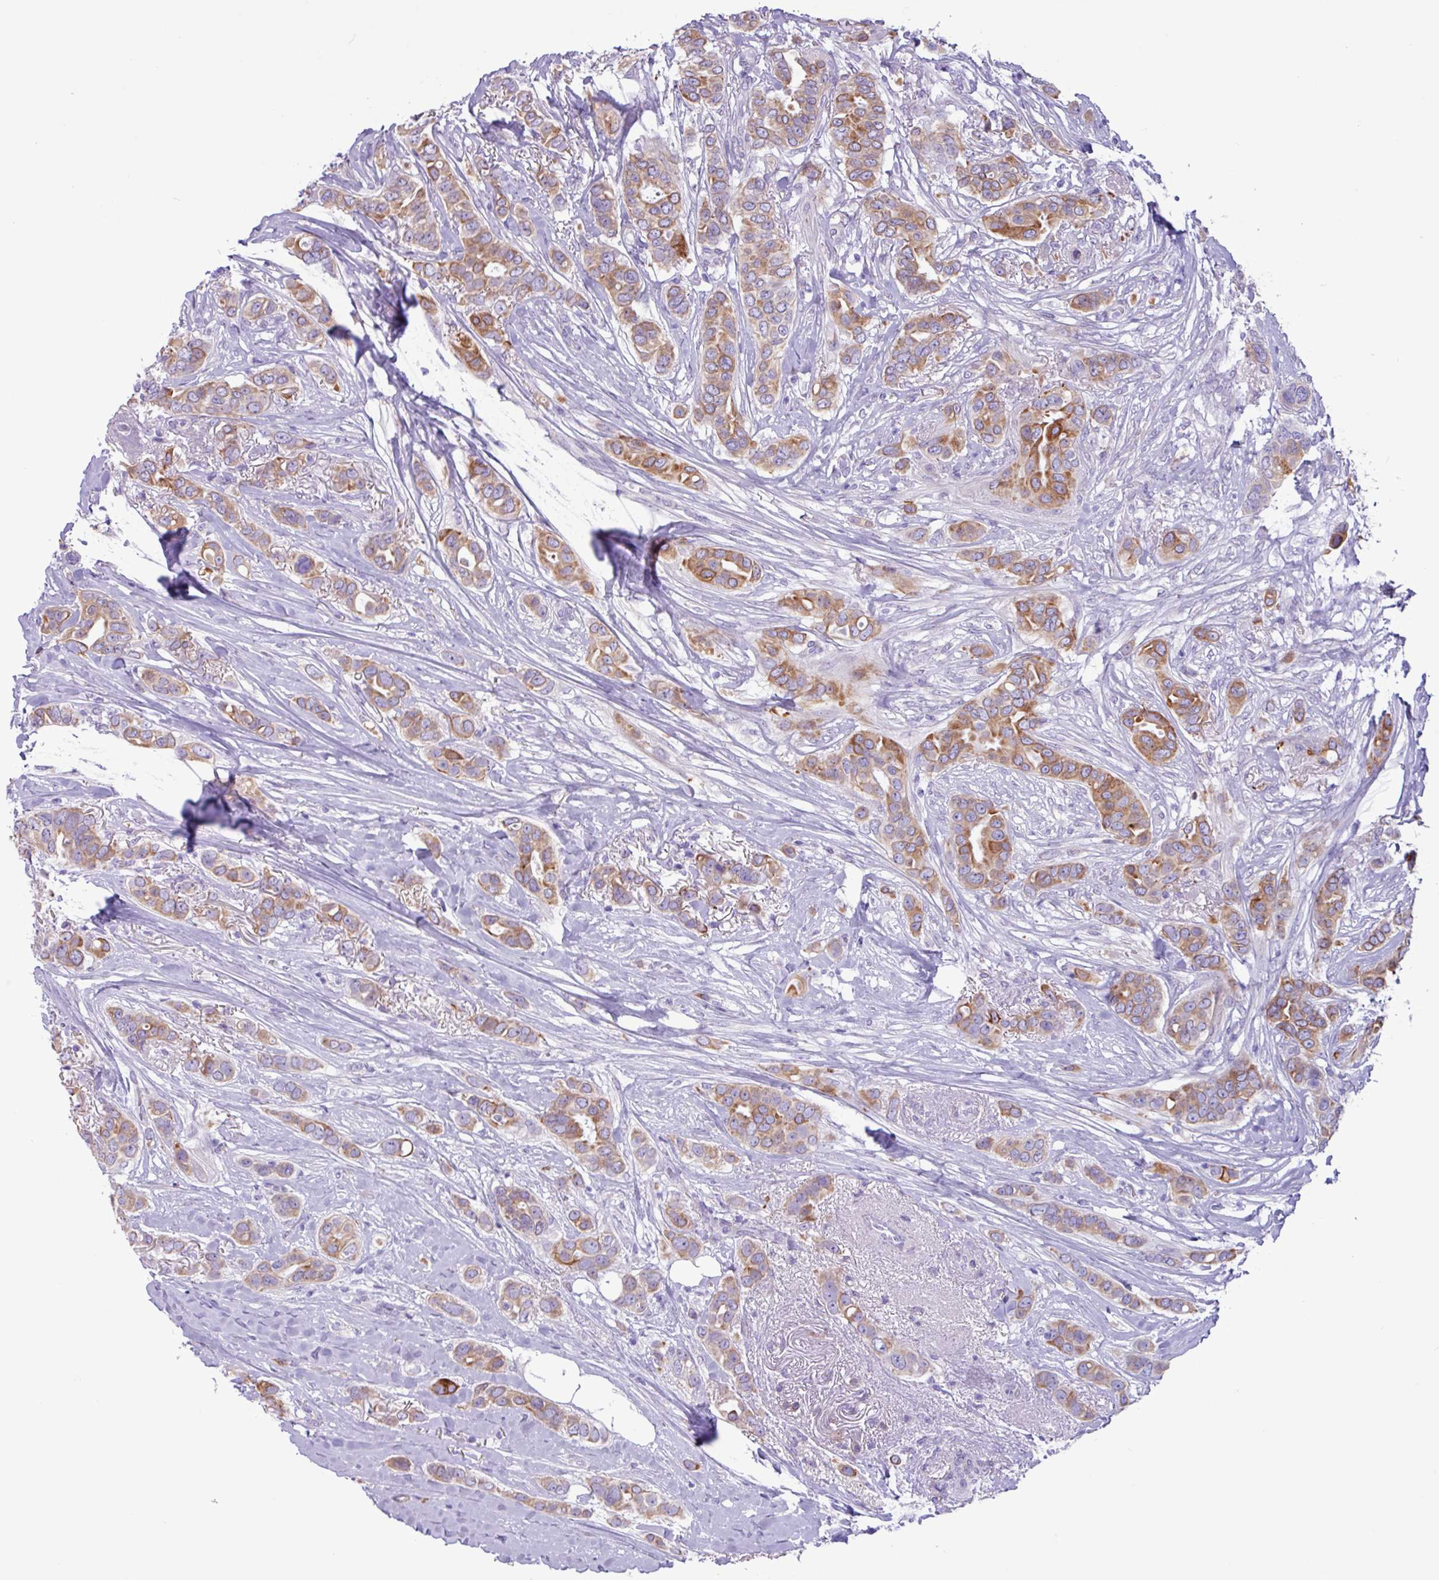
{"staining": {"intensity": "moderate", "quantity": "25%-75%", "location": "cytoplasmic/membranous"}, "tissue": "breast cancer", "cell_type": "Tumor cells", "image_type": "cancer", "snomed": [{"axis": "morphology", "description": "Lobular carcinoma"}, {"axis": "topography", "description": "Breast"}], "caption": "Breast cancer stained for a protein (brown) shows moderate cytoplasmic/membranous positive staining in about 25%-75% of tumor cells.", "gene": "SLC38A1", "patient": {"sex": "female", "age": 51}}